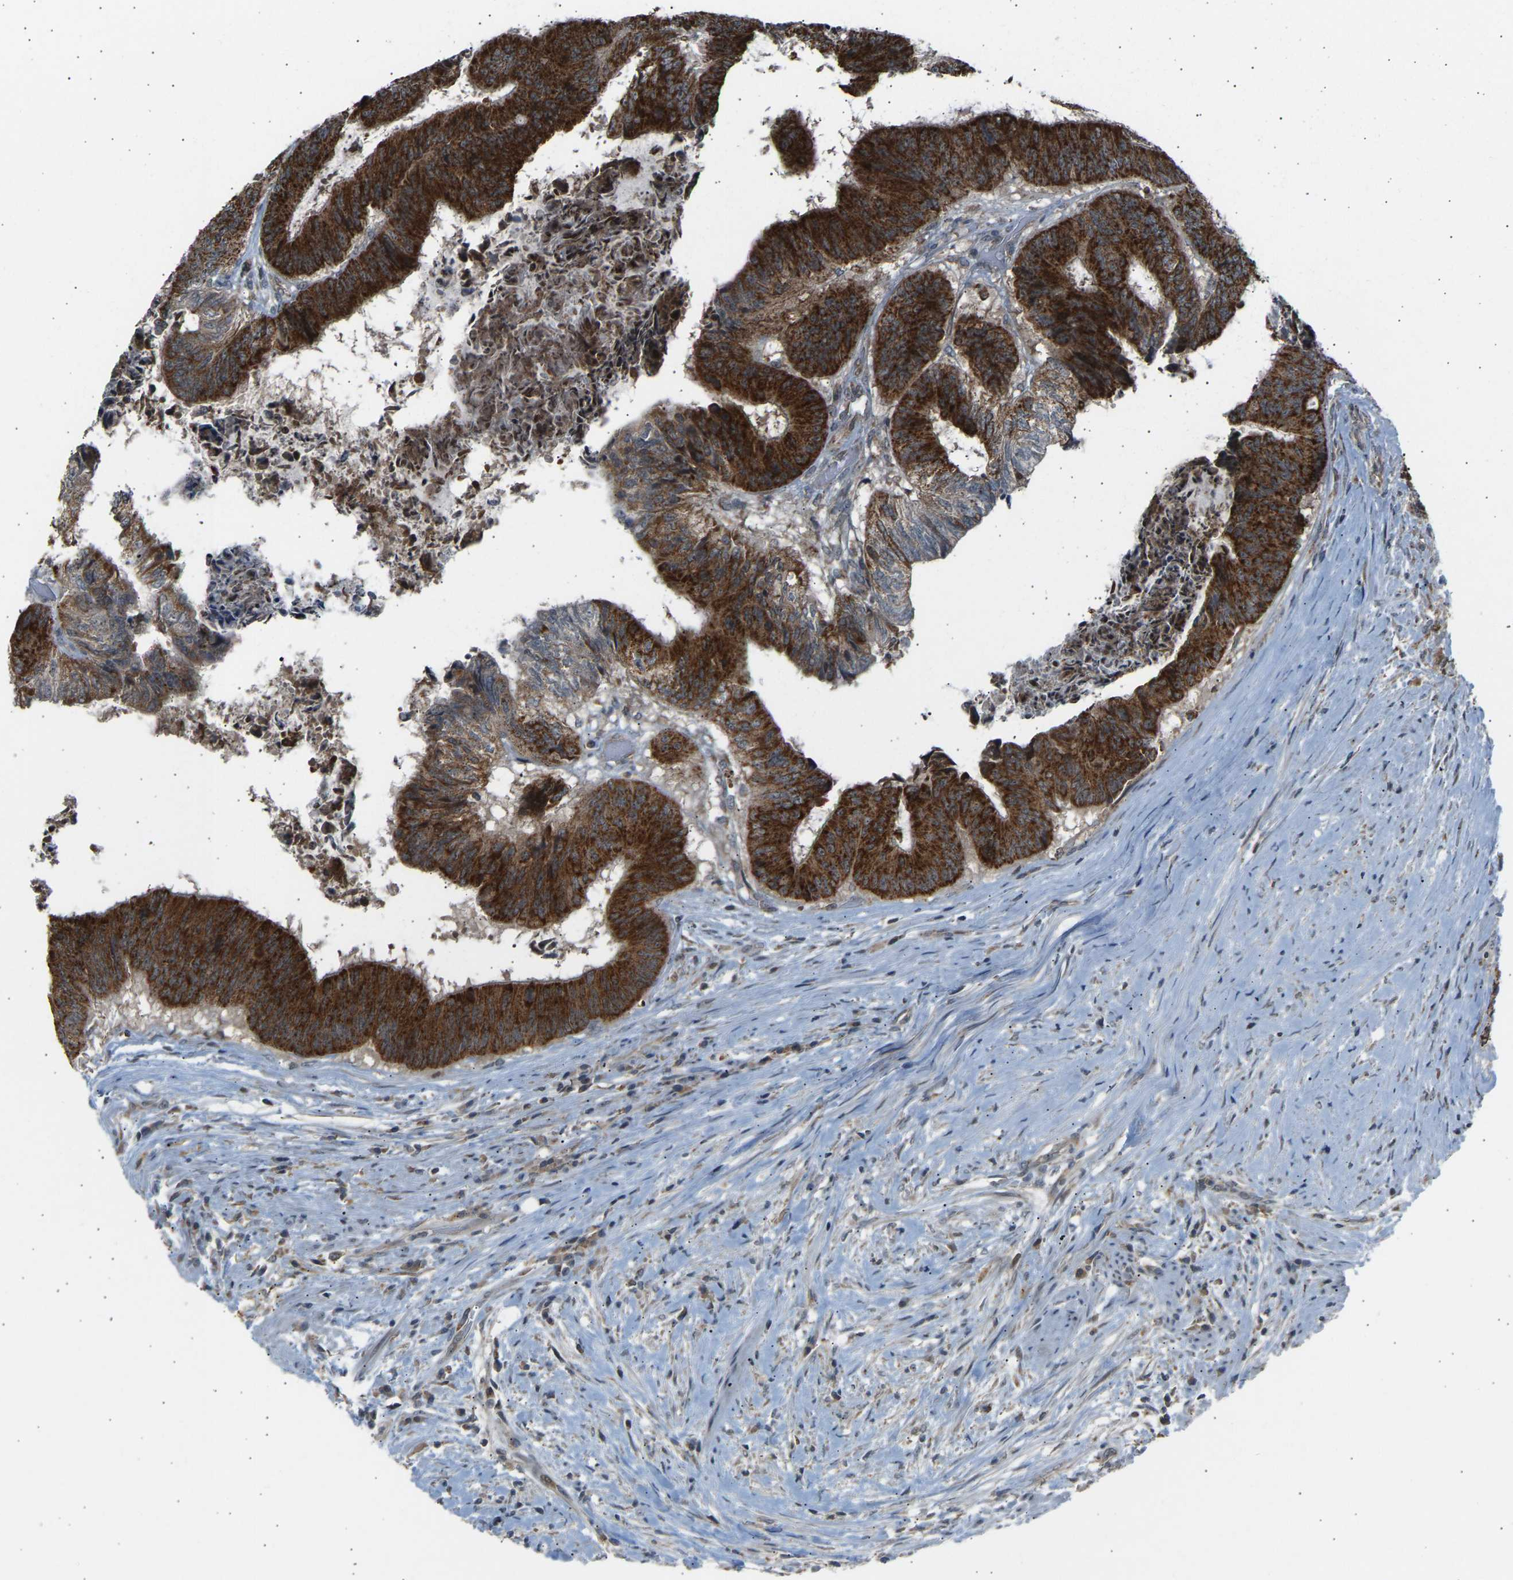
{"staining": {"intensity": "strong", "quantity": ">75%", "location": "cytoplasmic/membranous"}, "tissue": "colorectal cancer", "cell_type": "Tumor cells", "image_type": "cancer", "snomed": [{"axis": "morphology", "description": "Adenocarcinoma, NOS"}, {"axis": "topography", "description": "Rectum"}], "caption": "Human colorectal adenocarcinoma stained with a brown dye demonstrates strong cytoplasmic/membranous positive positivity in approximately >75% of tumor cells.", "gene": "SLIRP", "patient": {"sex": "male", "age": 72}}